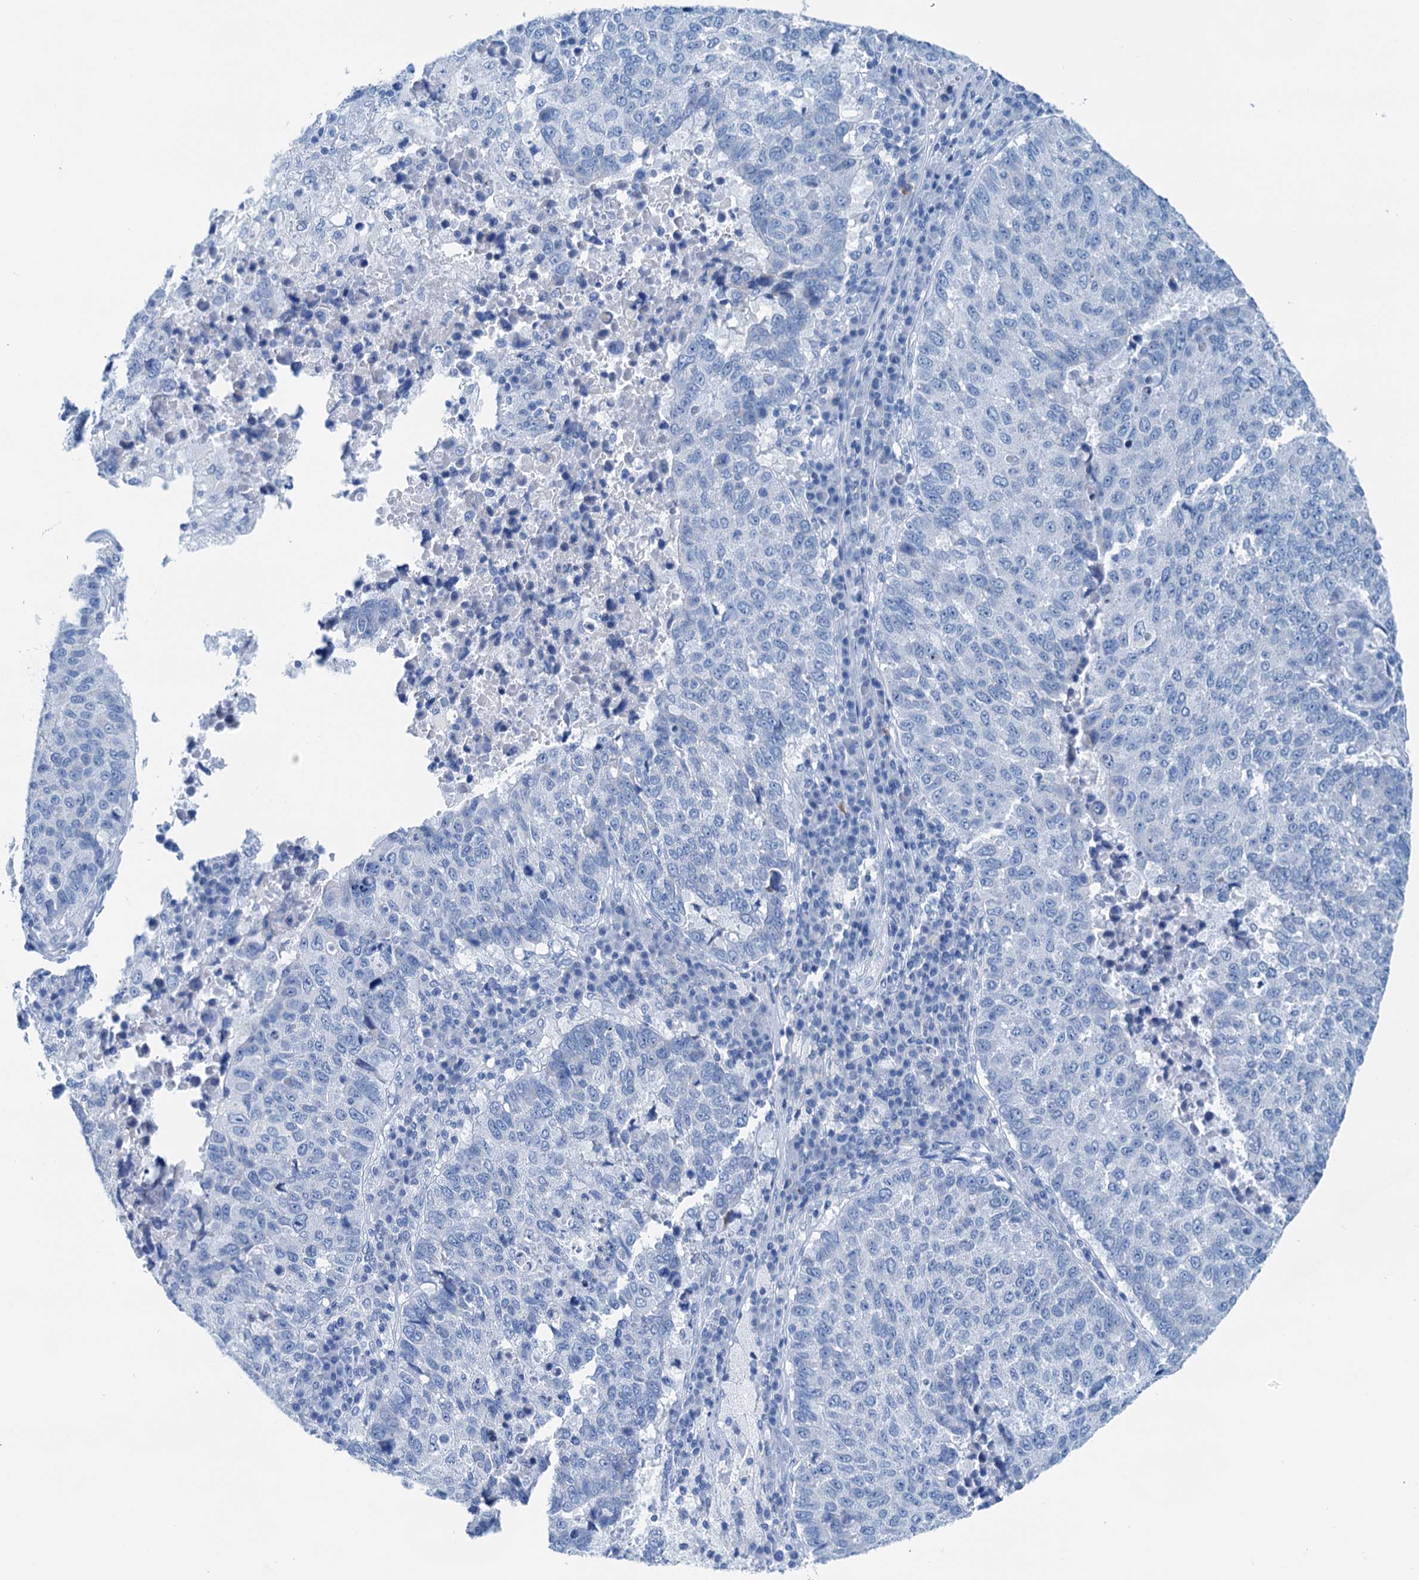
{"staining": {"intensity": "negative", "quantity": "none", "location": "none"}, "tissue": "lung cancer", "cell_type": "Tumor cells", "image_type": "cancer", "snomed": [{"axis": "morphology", "description": "Squamous cell carcinoma, NOS"}, {"axis": "topography", "description": "Lung"}], "caption": "Squamous cell carcinoma (lung) was stained to show a protein in brown. There is no significant expression in tumor cells. (Stains: DAB (3,3'-diaminobenzidine) immunohistochemistry with hematoxylin counter stain, Microscopy: brightfield microscopy at high magnification).", "gene": "KNDC1", "patient": {"sex": "male", "age": 73}}